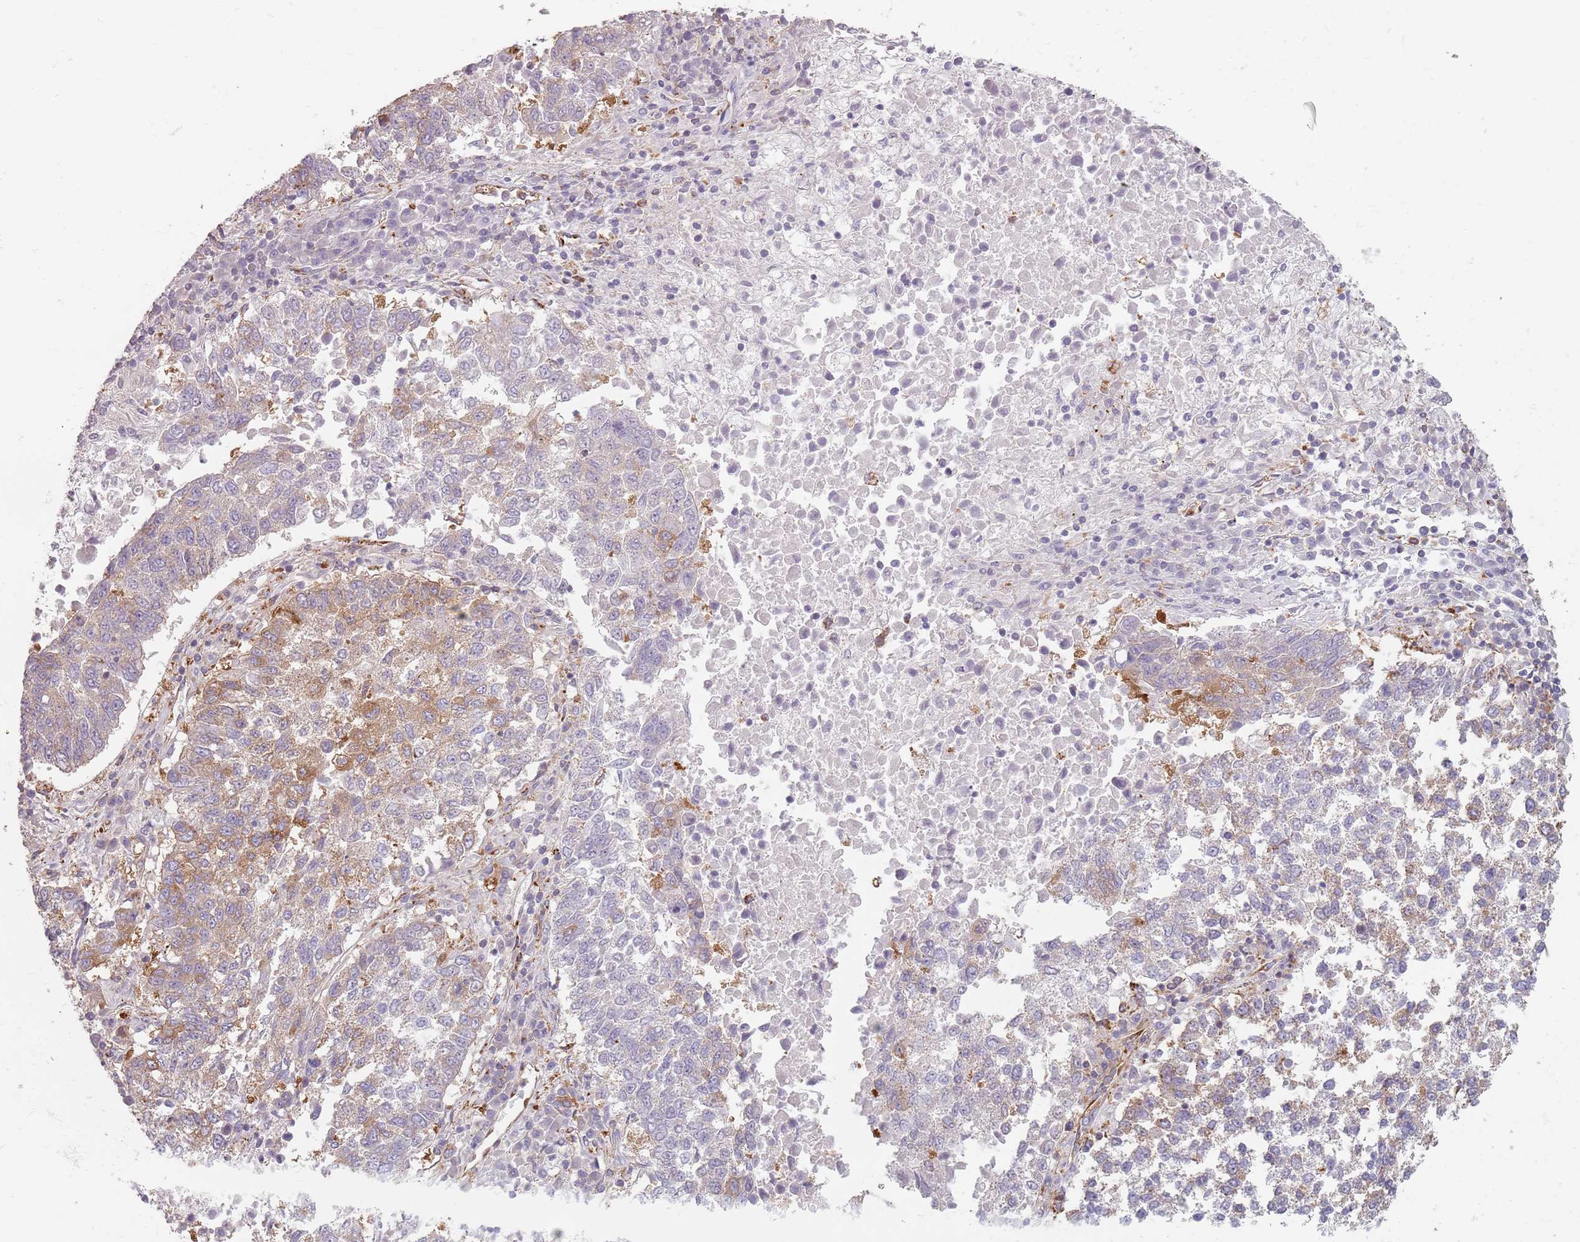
{"staining": {"intensity": "moderate", "quantity": "<25%", "location": "cytoplasmic/membranous"}, "tissue": "lung cancer", "cell_type": "Tumor cells", "image_type": "cancer", "snomed": [{"axis": "morphology", "description": "Squamous cell carcinoma, NOS"}, {"axis": "topography", "description": "Lung"}], "caption": "About <25% of tumor cells in lung squamous cell carcinoma show moderate cytoplasmic/membranous protein positivity as visualized by brown immunohistochemical staining.", "gene": "TPD52L2", "patient": {"sex": "male", "age": 73}}